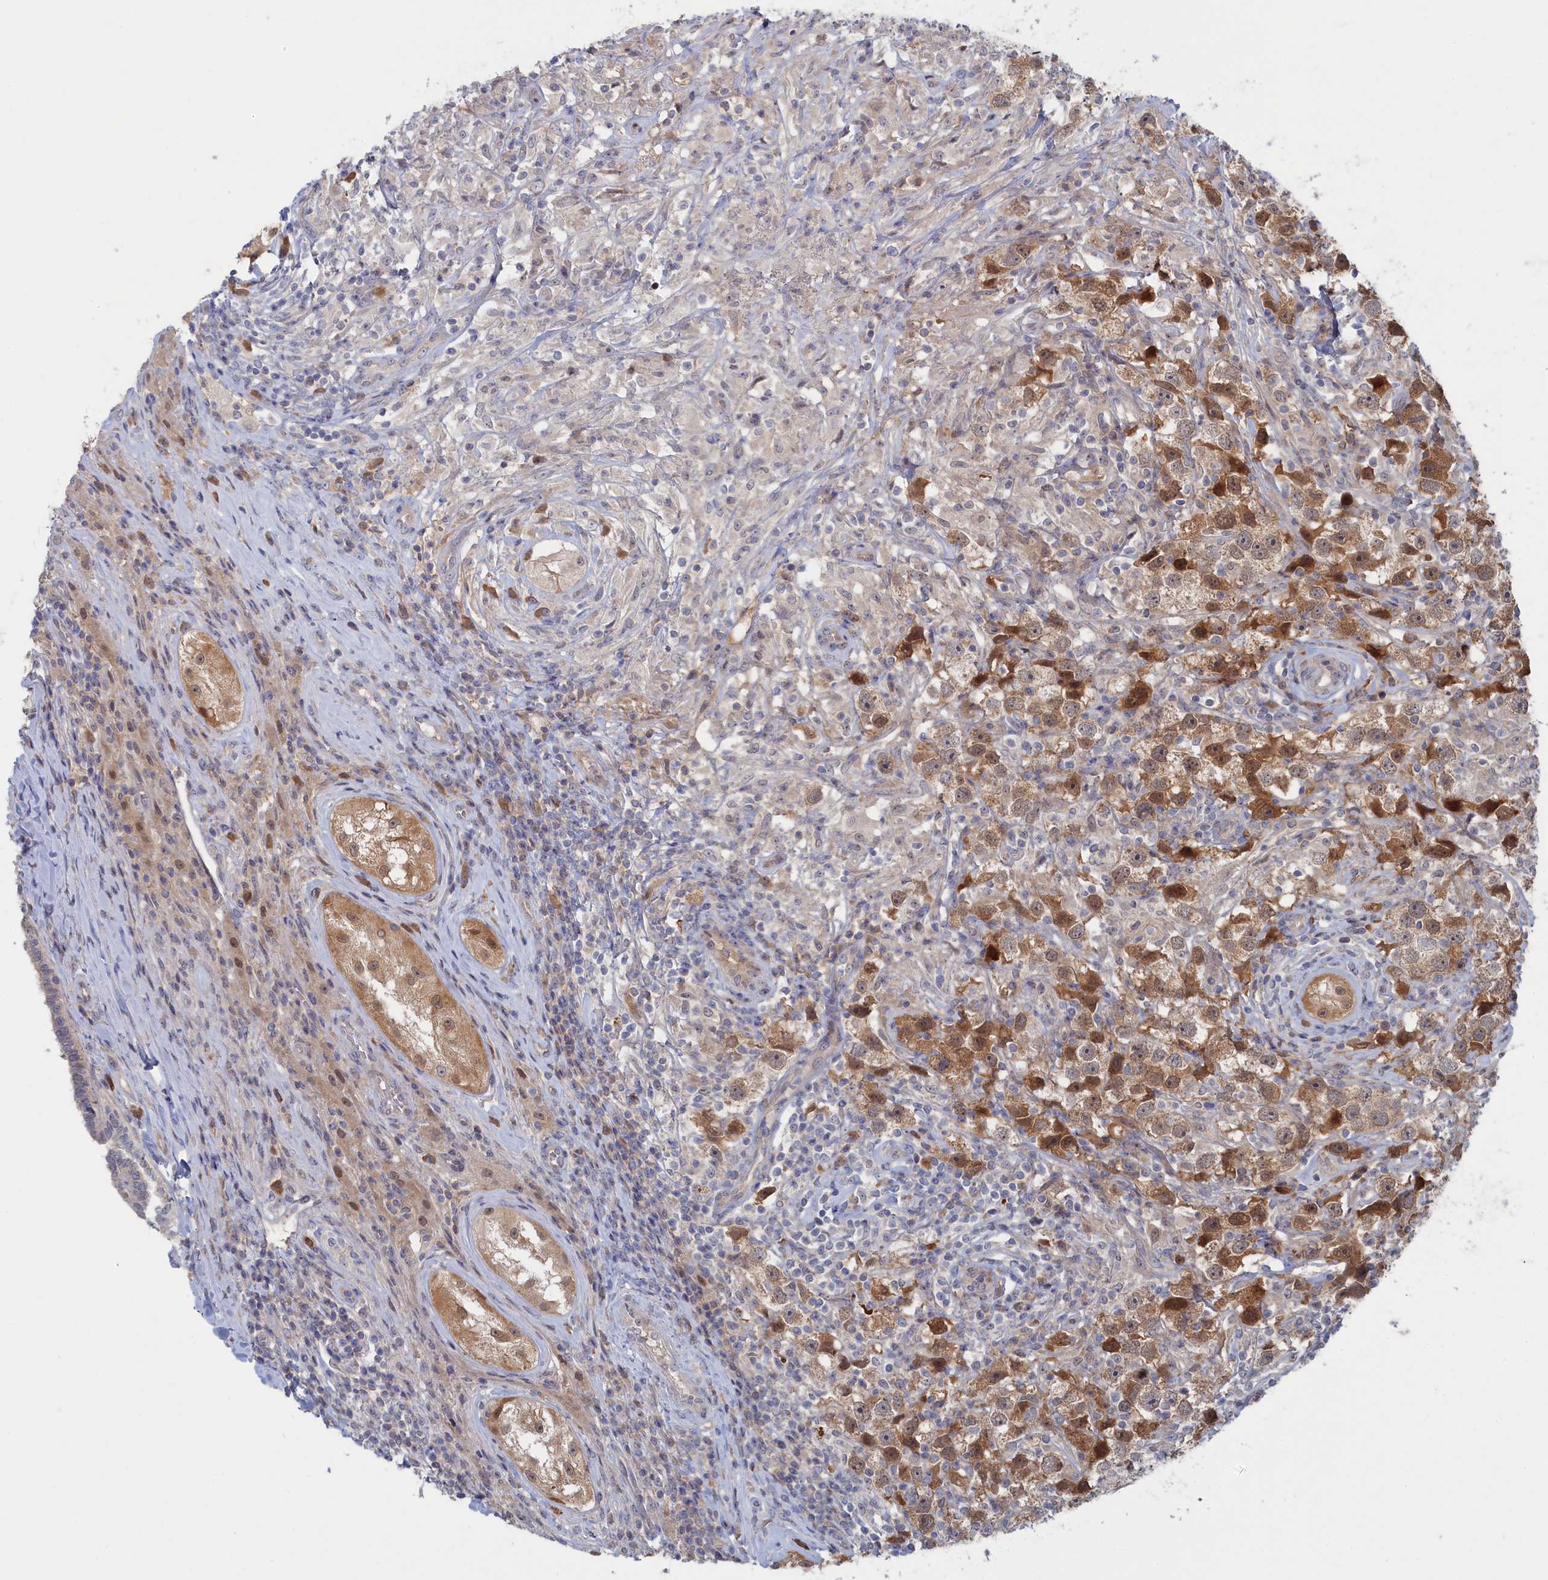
{"staining": {"intensity": "moderate", "quantity": ">75%", "location": "cytoplasmic/membranous,nuclear"}, "tissue": "testis cancer", "cell_type": "Tumor cells", "image_type": "cancer", "snomed": [{"axis": "morphology", "description": "Seminoma, NOS"}, {"axis": "topography", "description": "Testis"}], "caption": "The photomicrograph demonstrates a brown stain indicating the presence of a protein in the cytoplasmic/membranous and nuclear of tumor cells in seminoma (testis).", "gene": "IRGQ", "patient": {"sex": "male", "age": 49}}